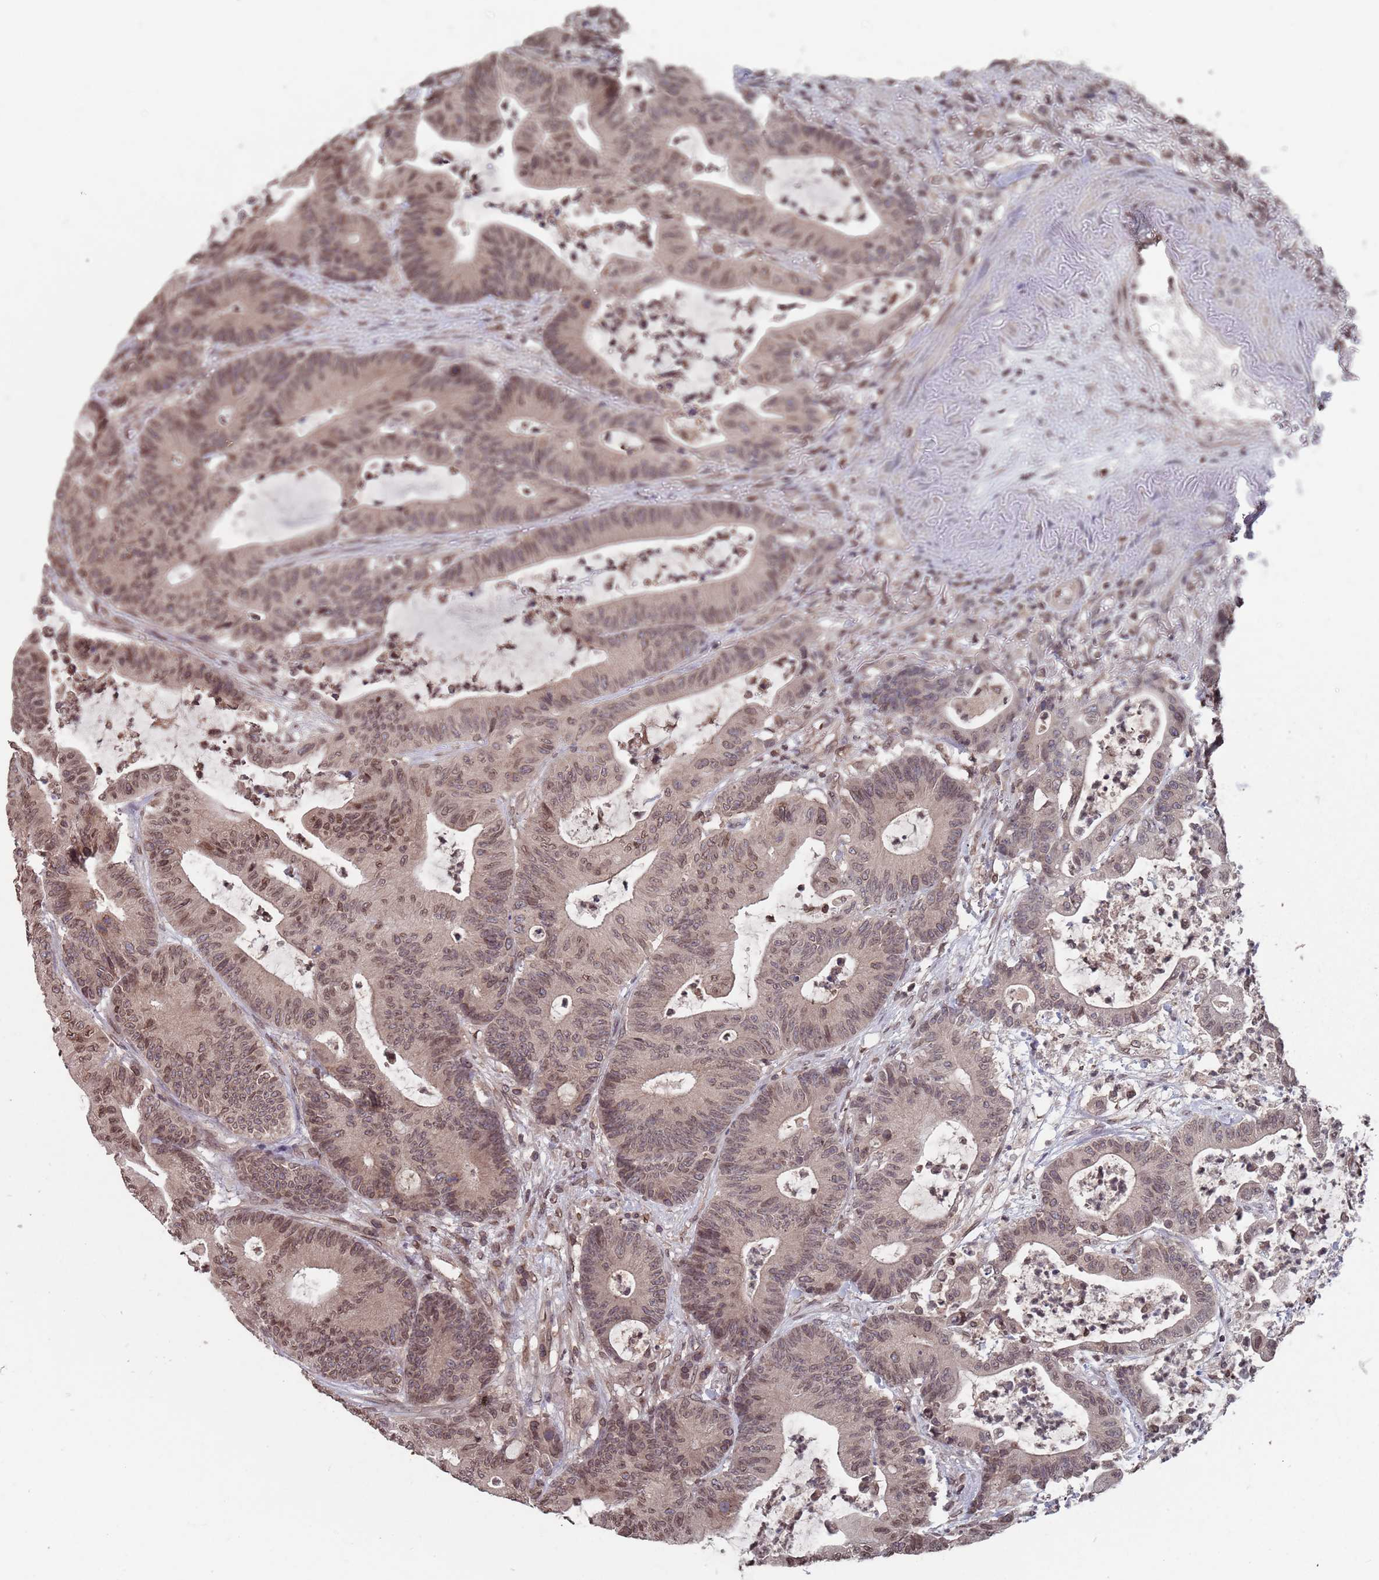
{"staining": {"intensity": "moderate", "quantity": ">75%", "location": "nuclear"}, "tissue": "colorectal cancer", "cell_type": "Tumor cells", "image_type": "cancer", "snomed": [{"axis": "morphology", "description": "Adenocarcinoma, NOS"}, {"axis": "topography", "description": "Colon"}], "caption": "Colorectal adenocarcinoma stained with a protein marker displays moderate staining in tumor cells.", "gene": "SDHAF3", "patient": {"sex": "female", "age": 84}}